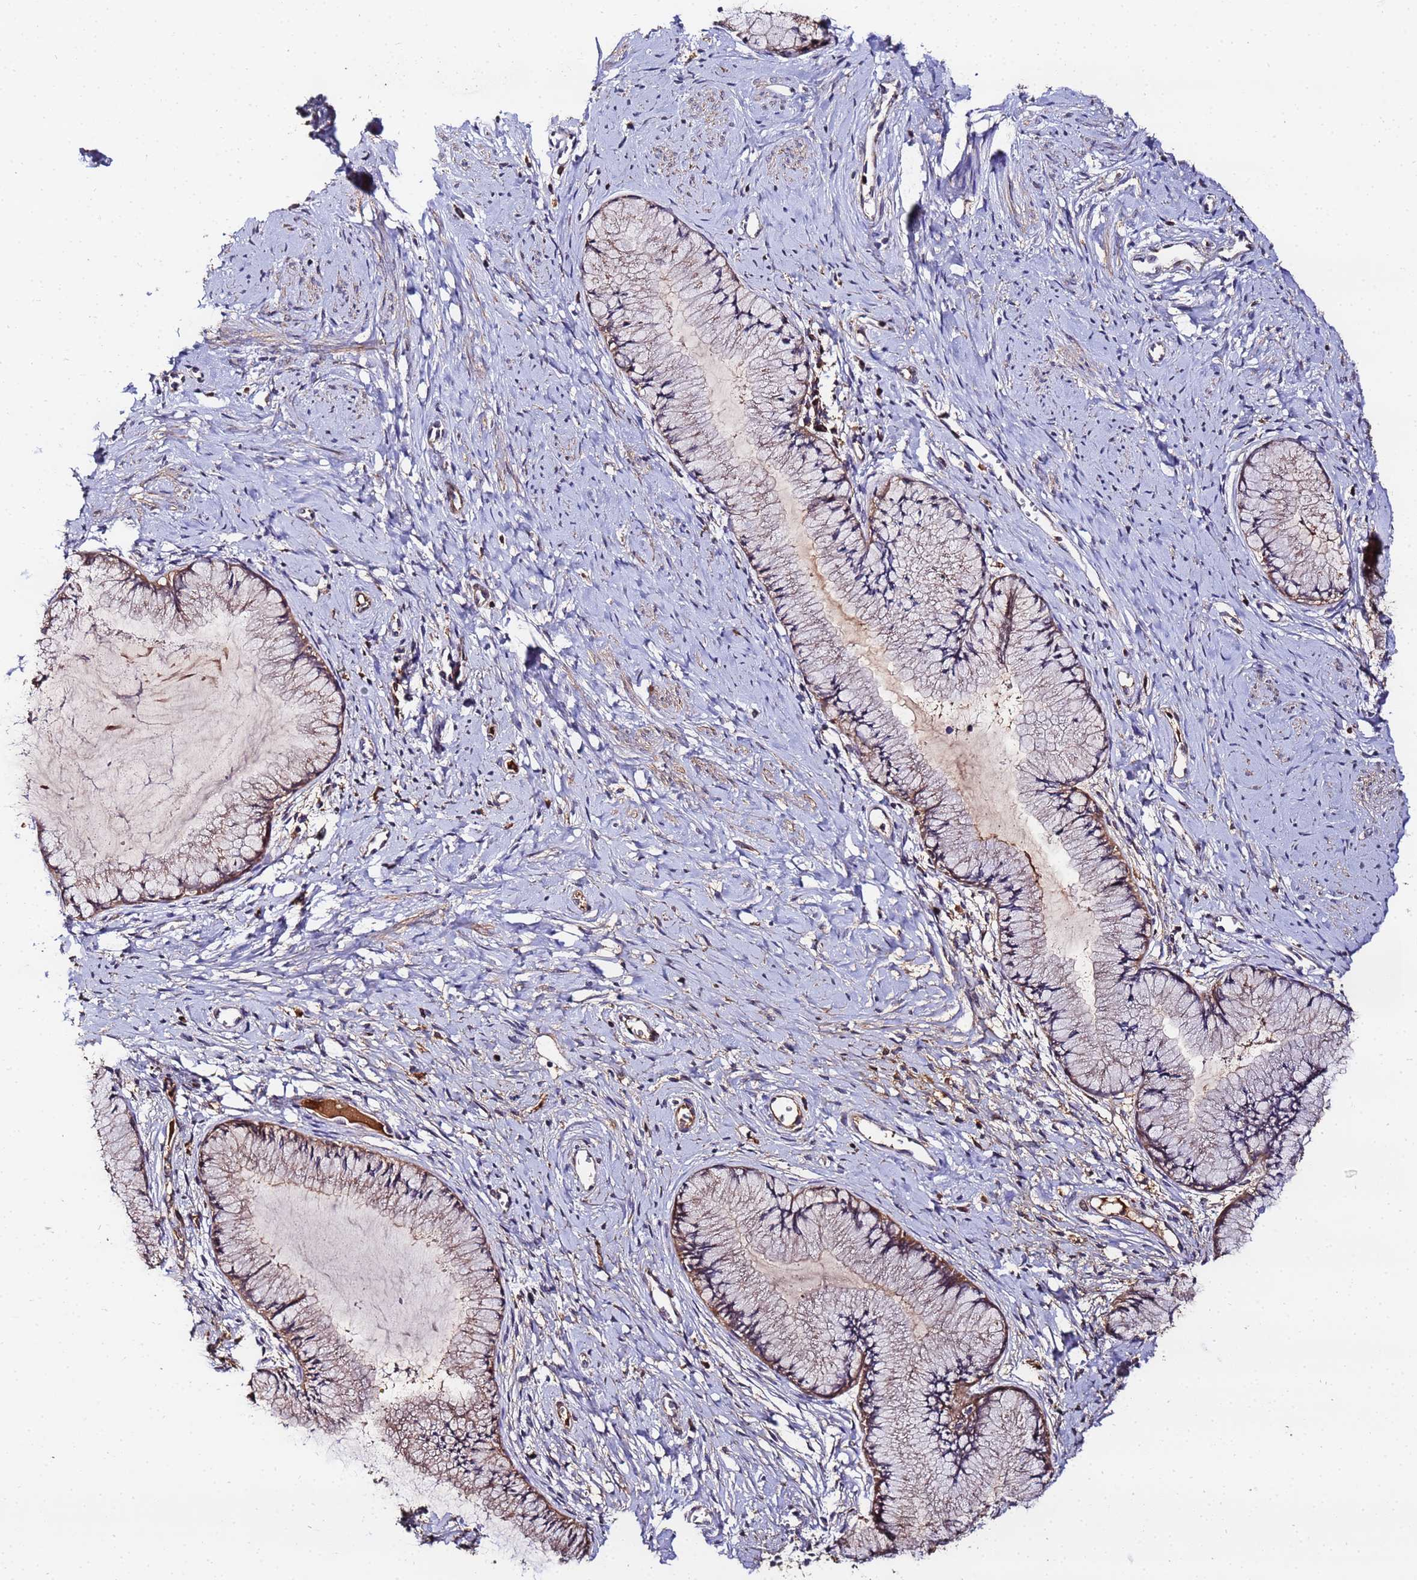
{"staining": {"intensity": "moderate", "quantity": ">75%", "location": "cytoplasmic/membranous"}, "tissue": "cervix", "cell_type": "Glandular cells", "image_type": "normal", "snomed": [{"axis": "morphology", "description": "Normal tissue, NOS"}, {"axis": "topography", "description": "Cervix"}], "caption": "Normal cervix demonstrates moderate cytoplasmic/membranous expression in approximately >75% of glandular cells, visualized by immunohistochemistry. Nuclei are stained in blue.", "gene": "MTERF1", "patient": {"sex": "female", "age": 42}}